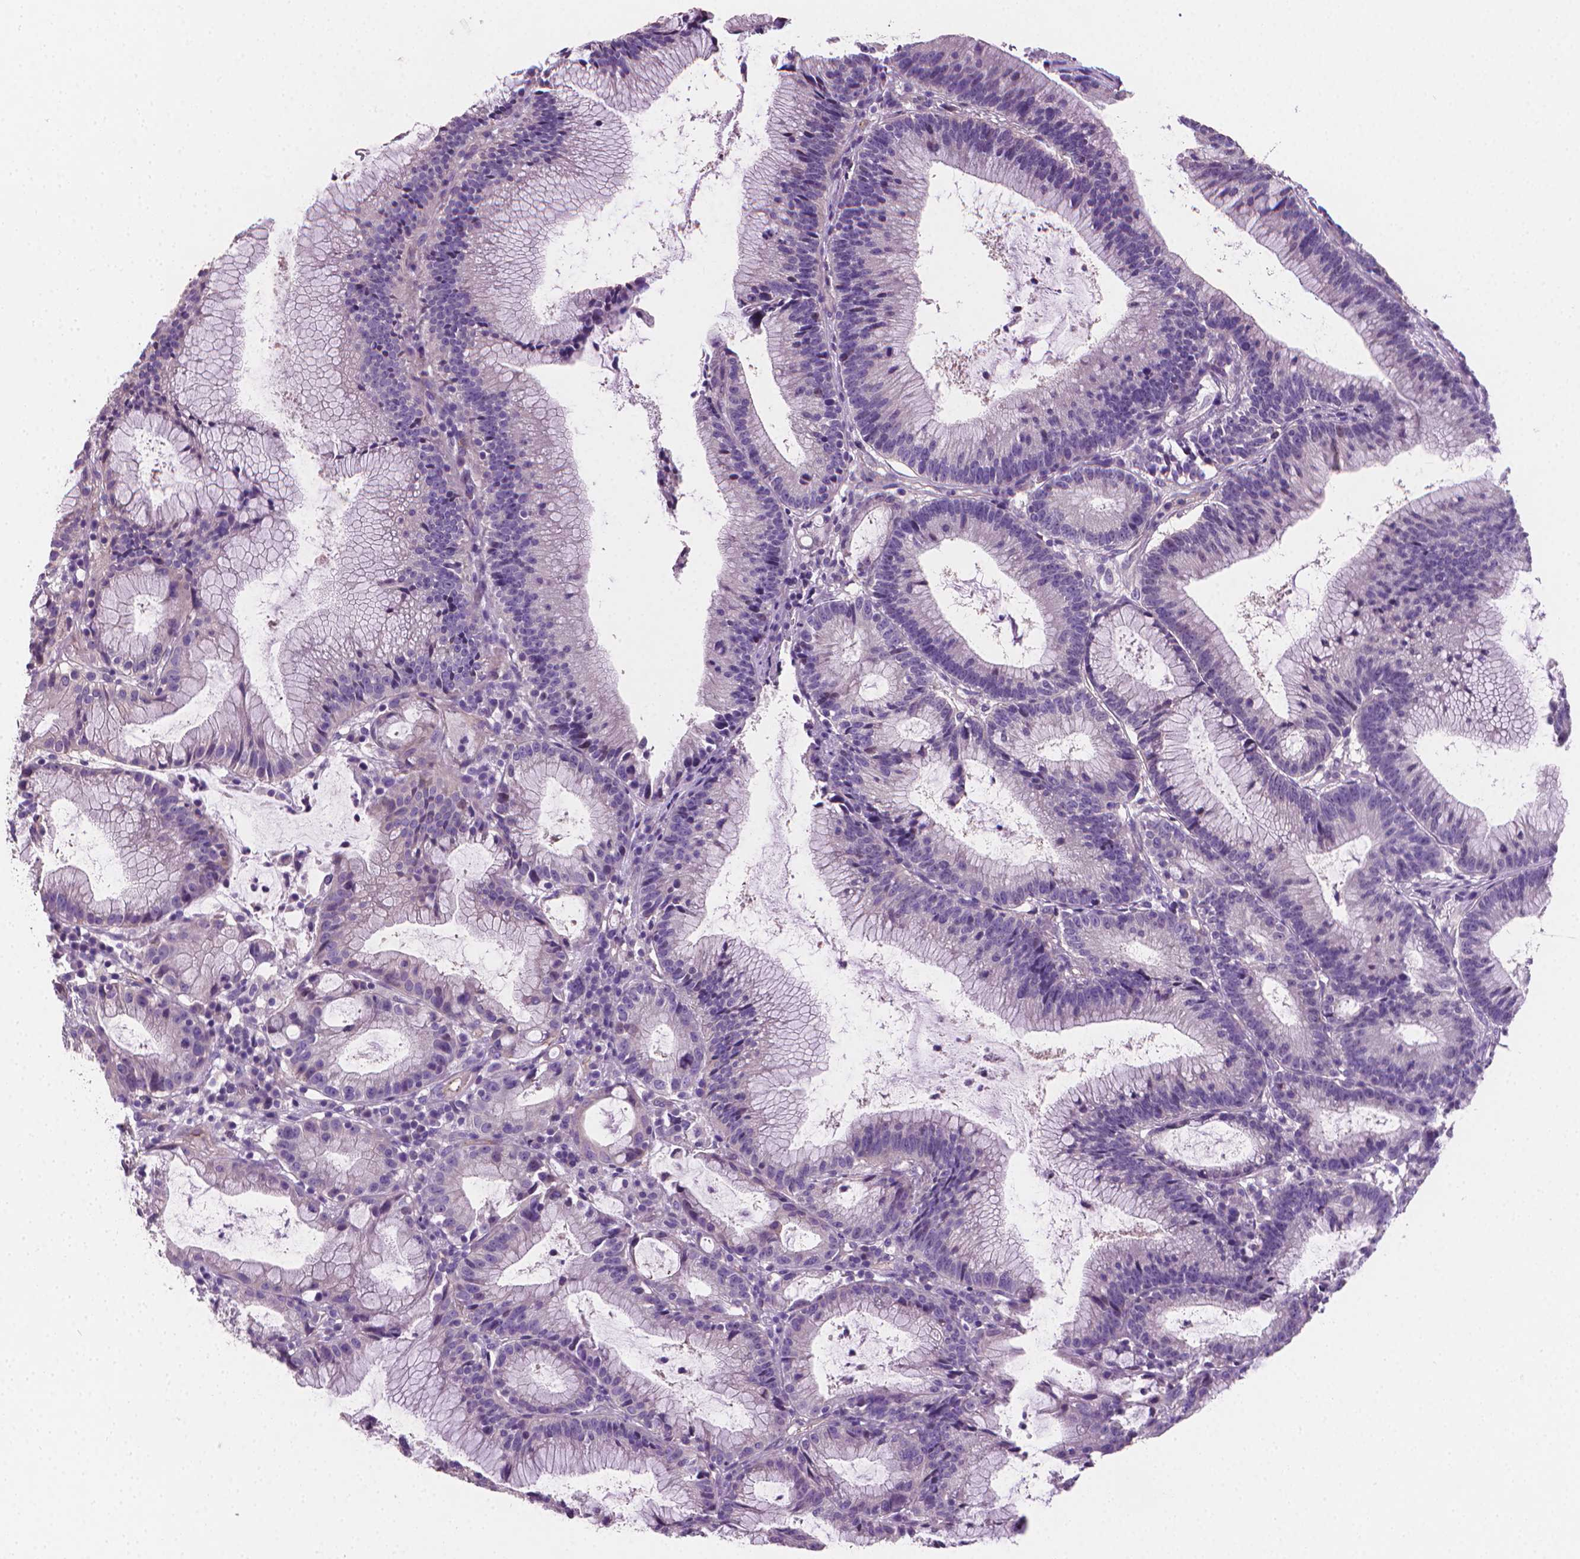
{"staining": {"intensity": "negative", "quantity": "none", "location": "none"}, "tissue": "colorectal cancer", "cell_type": "Tumor cells", "image_type": "cancer", "snomed": [{"axis": "morphology", "description": "Adenocarcinoma, NOS"}, {"axis": "topography", "description": "Colon"}], "caption": "Immunohistochemistry micrograph of human colorectal cancer (adenocarcinoma) stained for a protein (brown), which reveals no expression in tumor cells.", "gene": "CLXN", "patient": {"sex": "female", "age": 78}}